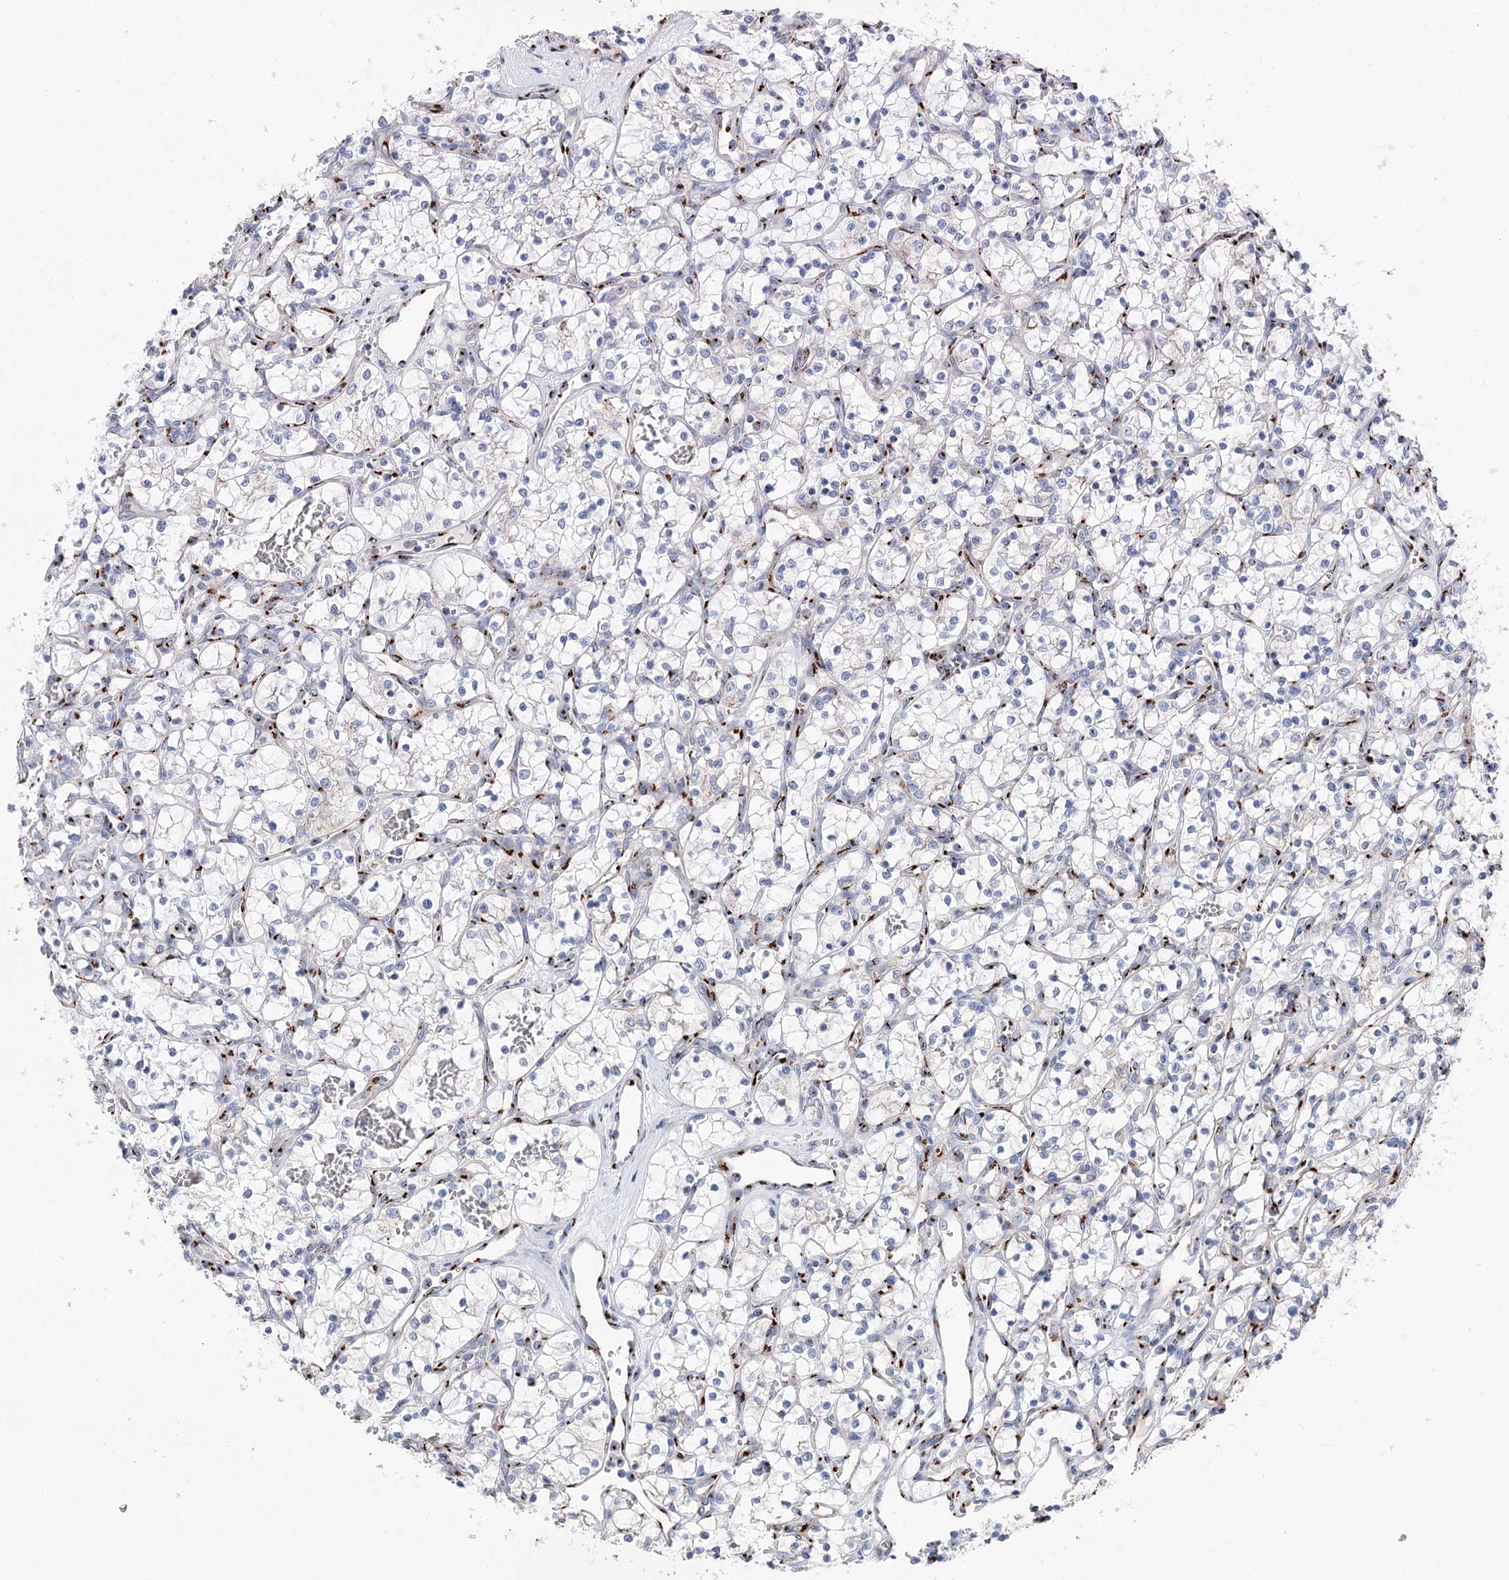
{"staining": {"intensity": "negative", "quantity": "none", "location": "none"}, "tissue": "renal cancer", "cell_type": "Tumor cells", "image_type": "cancer", "snomed": [{"axis": "morphology", "description": "Adenocarcinoma, NOS"}, {"axis": "topography", "description": "Kidney"}], "caption": "High power microscopy histopathology image of an immunohistochemistry (IHC) micrograph of renal cancer (adenocarcinoma), revealing no significant positivity in tumor cells.", "gene": "TMEM165", "patient": {"sex": "female", "age": 69}}